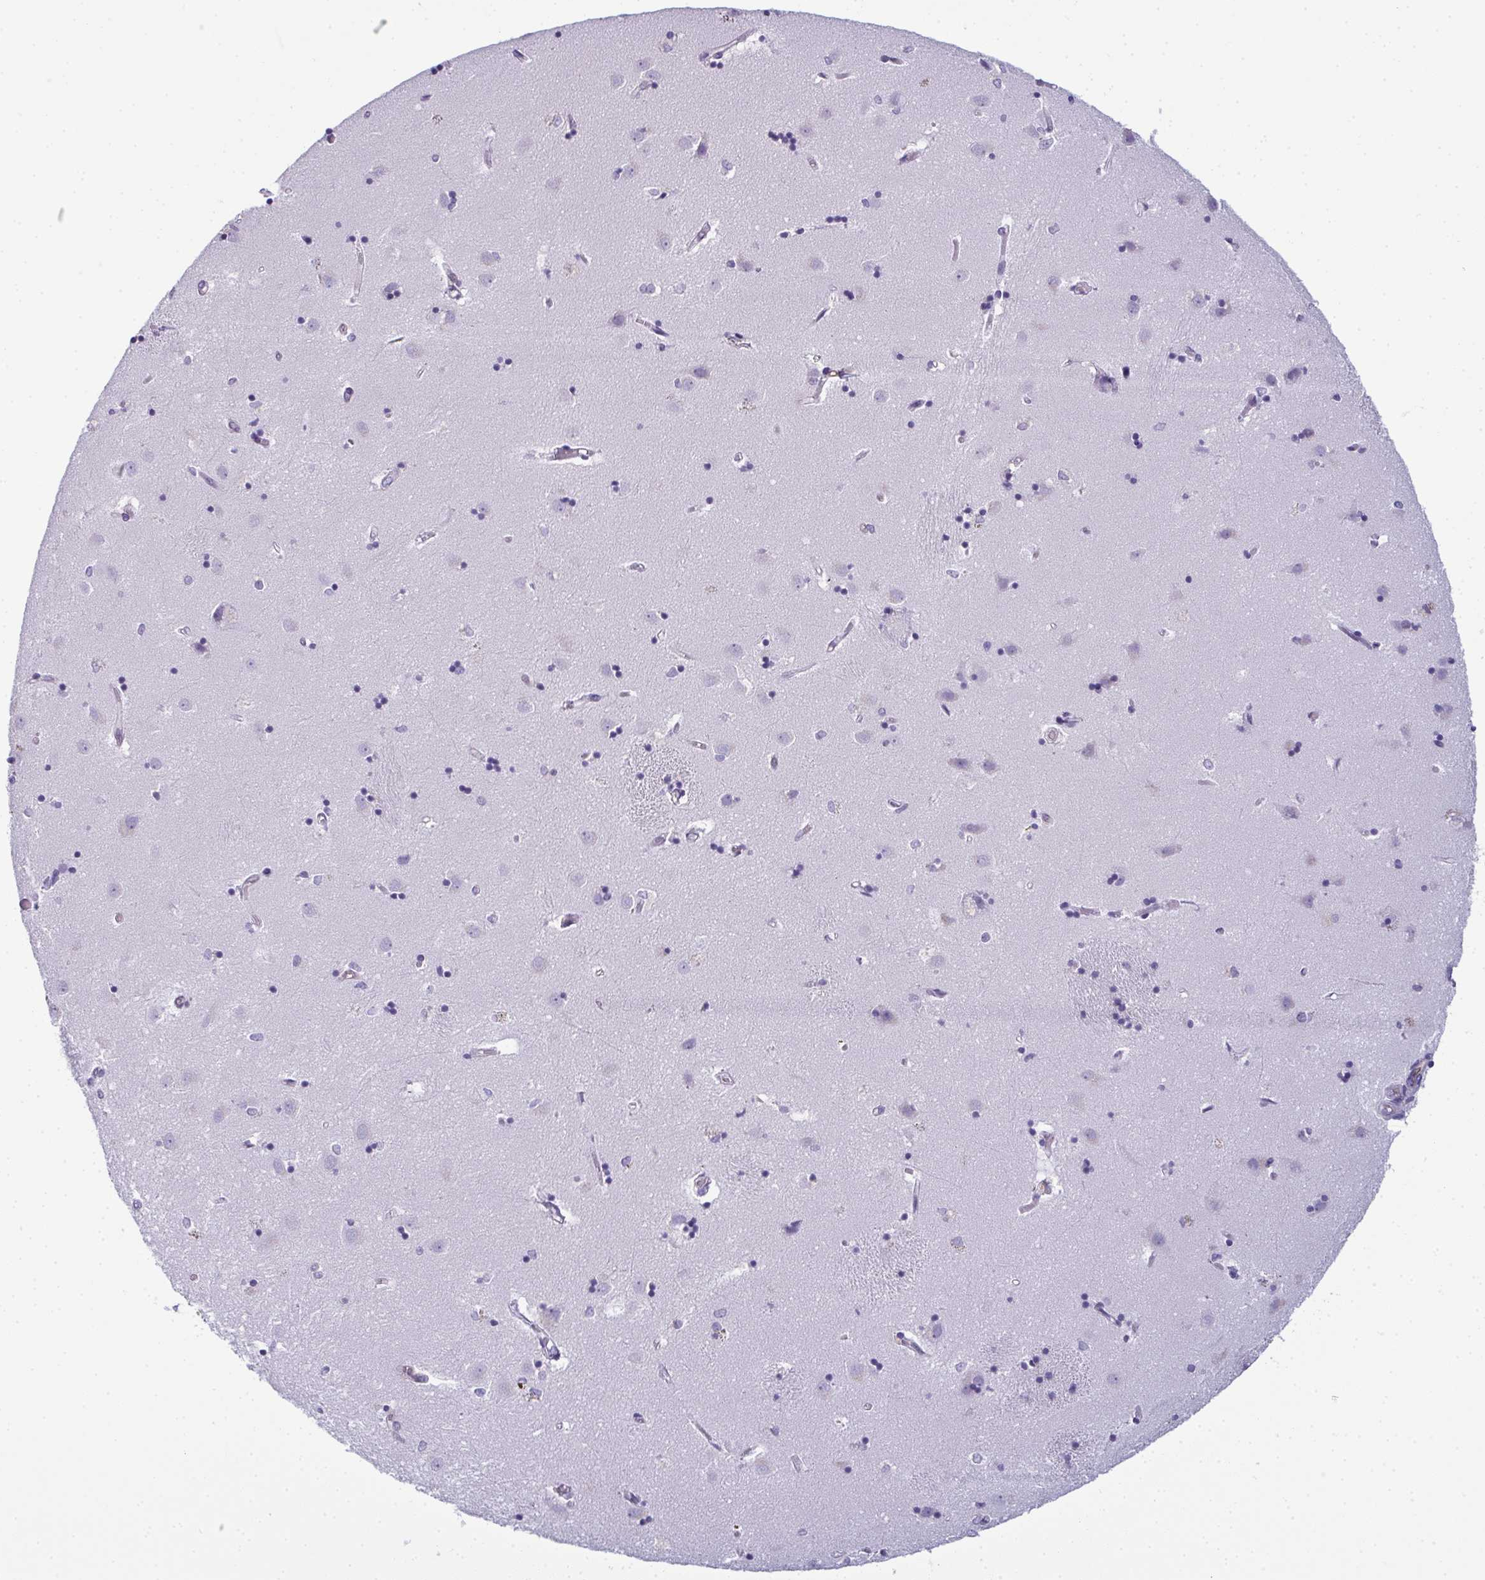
{"staining": {"intensity": "negative", "quantity": "none", "location": "none"}, "tissue": "caudate", "cell_type": "Glial cells", "image_type": "normal", "snomed": [{"axis": "morphology", "description": "Normal tissue, NOS"}, {"axis": "topography", "description": "Lateral ventricle wall"}], "caption": "High magnification brightfield microscopy of unremarkable caudate stained with DAB (3,3'-diaminobenzidine) (brown) and counterstained with hematoxylin (blue): glial cells show no significant staining. The staining was performed using DAB to visualize the protein expression in brown, while the nuclei were stained in blue with hematoxylin (Magnification: 20x).", "gene": "CDA", "patient": {"sex": "male", "age": 54}}